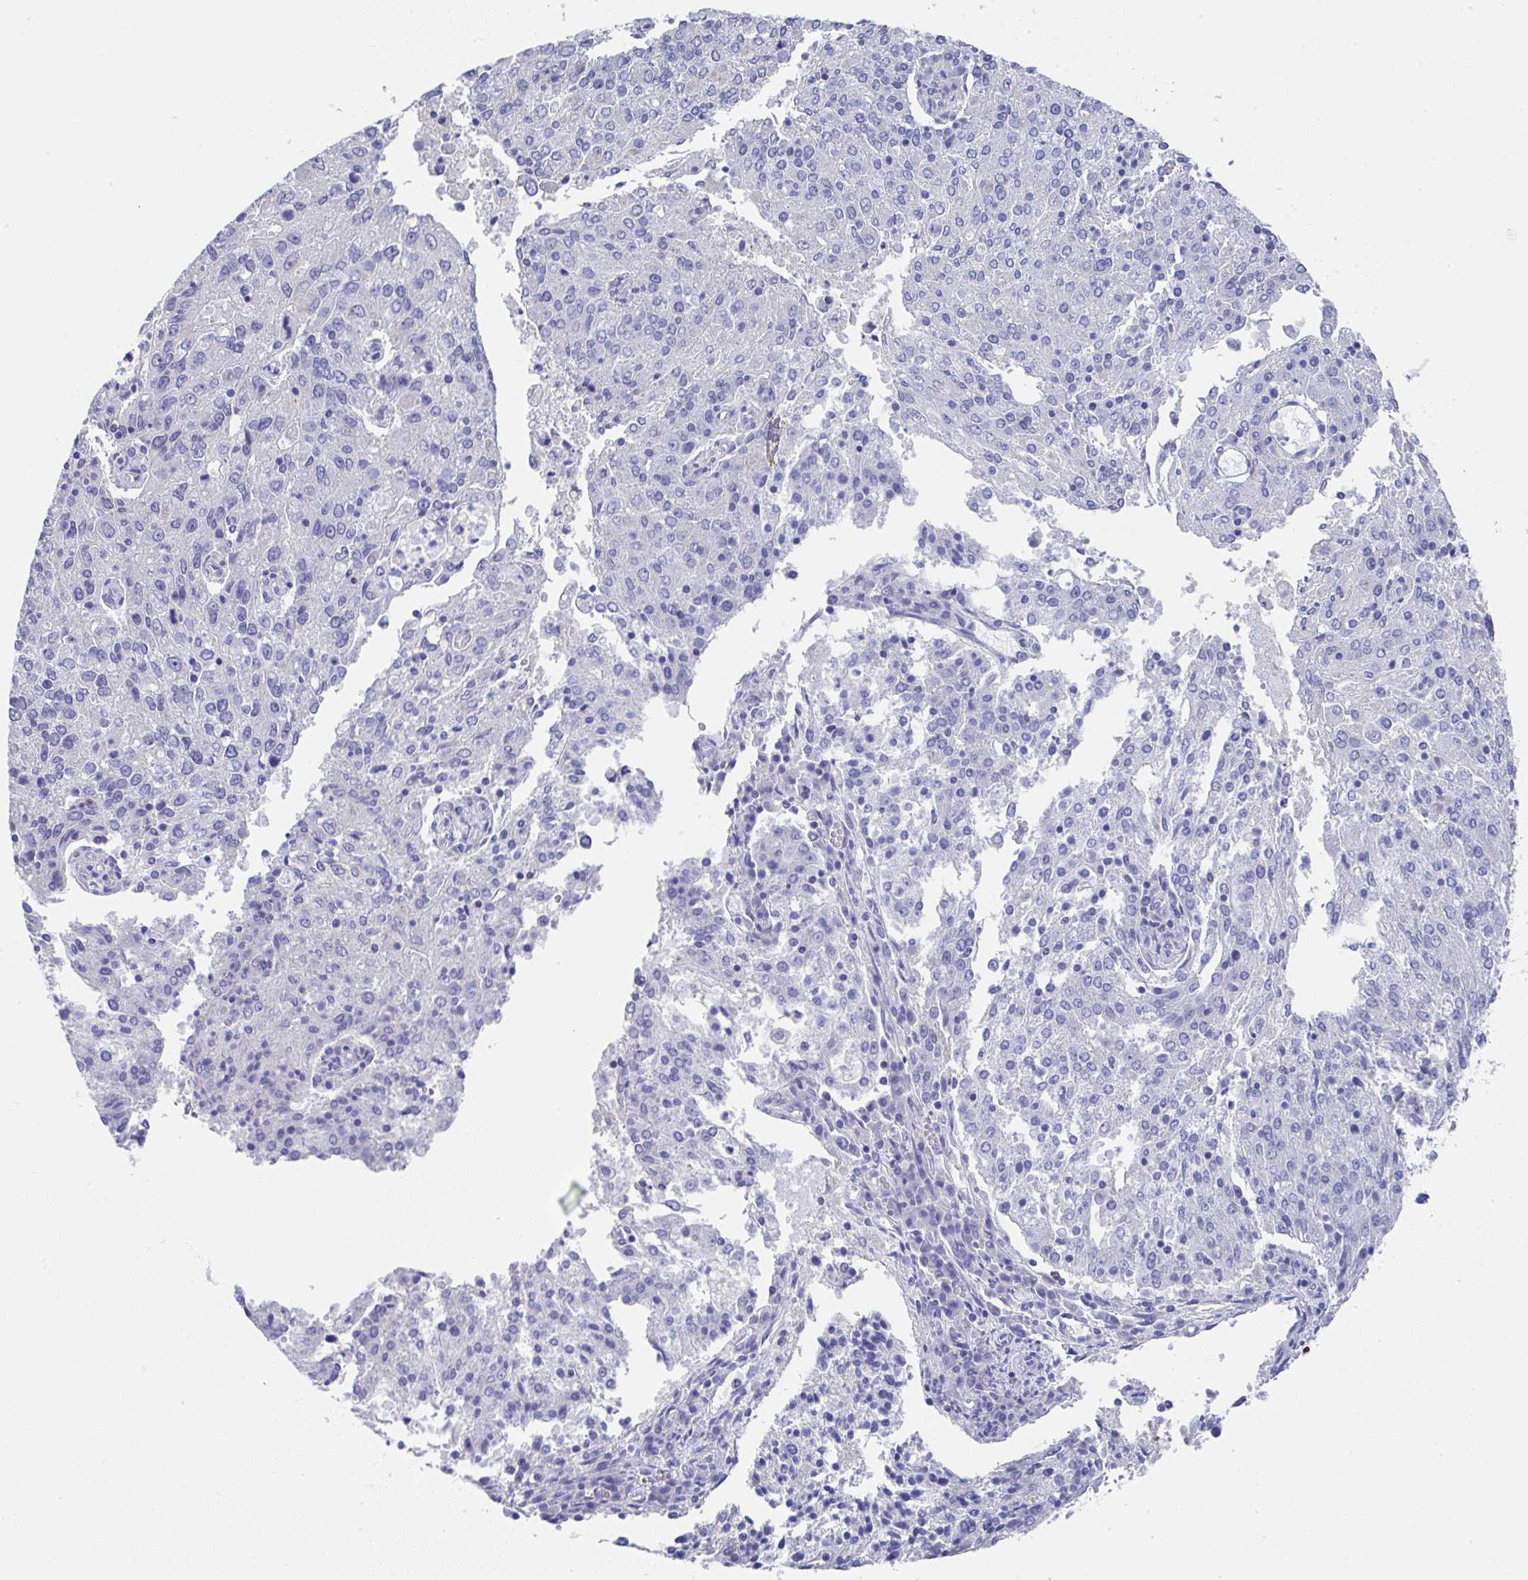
{"staining": {"intensity": "negative", "quantity": "none", "location": "none"}, "tissue": "endometrial cancer", "cell_type": "Tumor cells", "image_type": "cancer", "snomed": [{"axis": "morphology", "description": "Adenocarcinoma, NOS"}, {"axis": "topography", "description": "Endometrium"}], "caption": "Immunohistochemistry (IHC) of human endometrial cancer (adenocarcinoma) demonstrates no expression in tumor cells. (Brightfield microscopy of DAB (3,3'-diaminobenzidine) IHC at high magnification).", "gene": "TNFRSF8", "patient": {"sex": "female", "age": 82}}